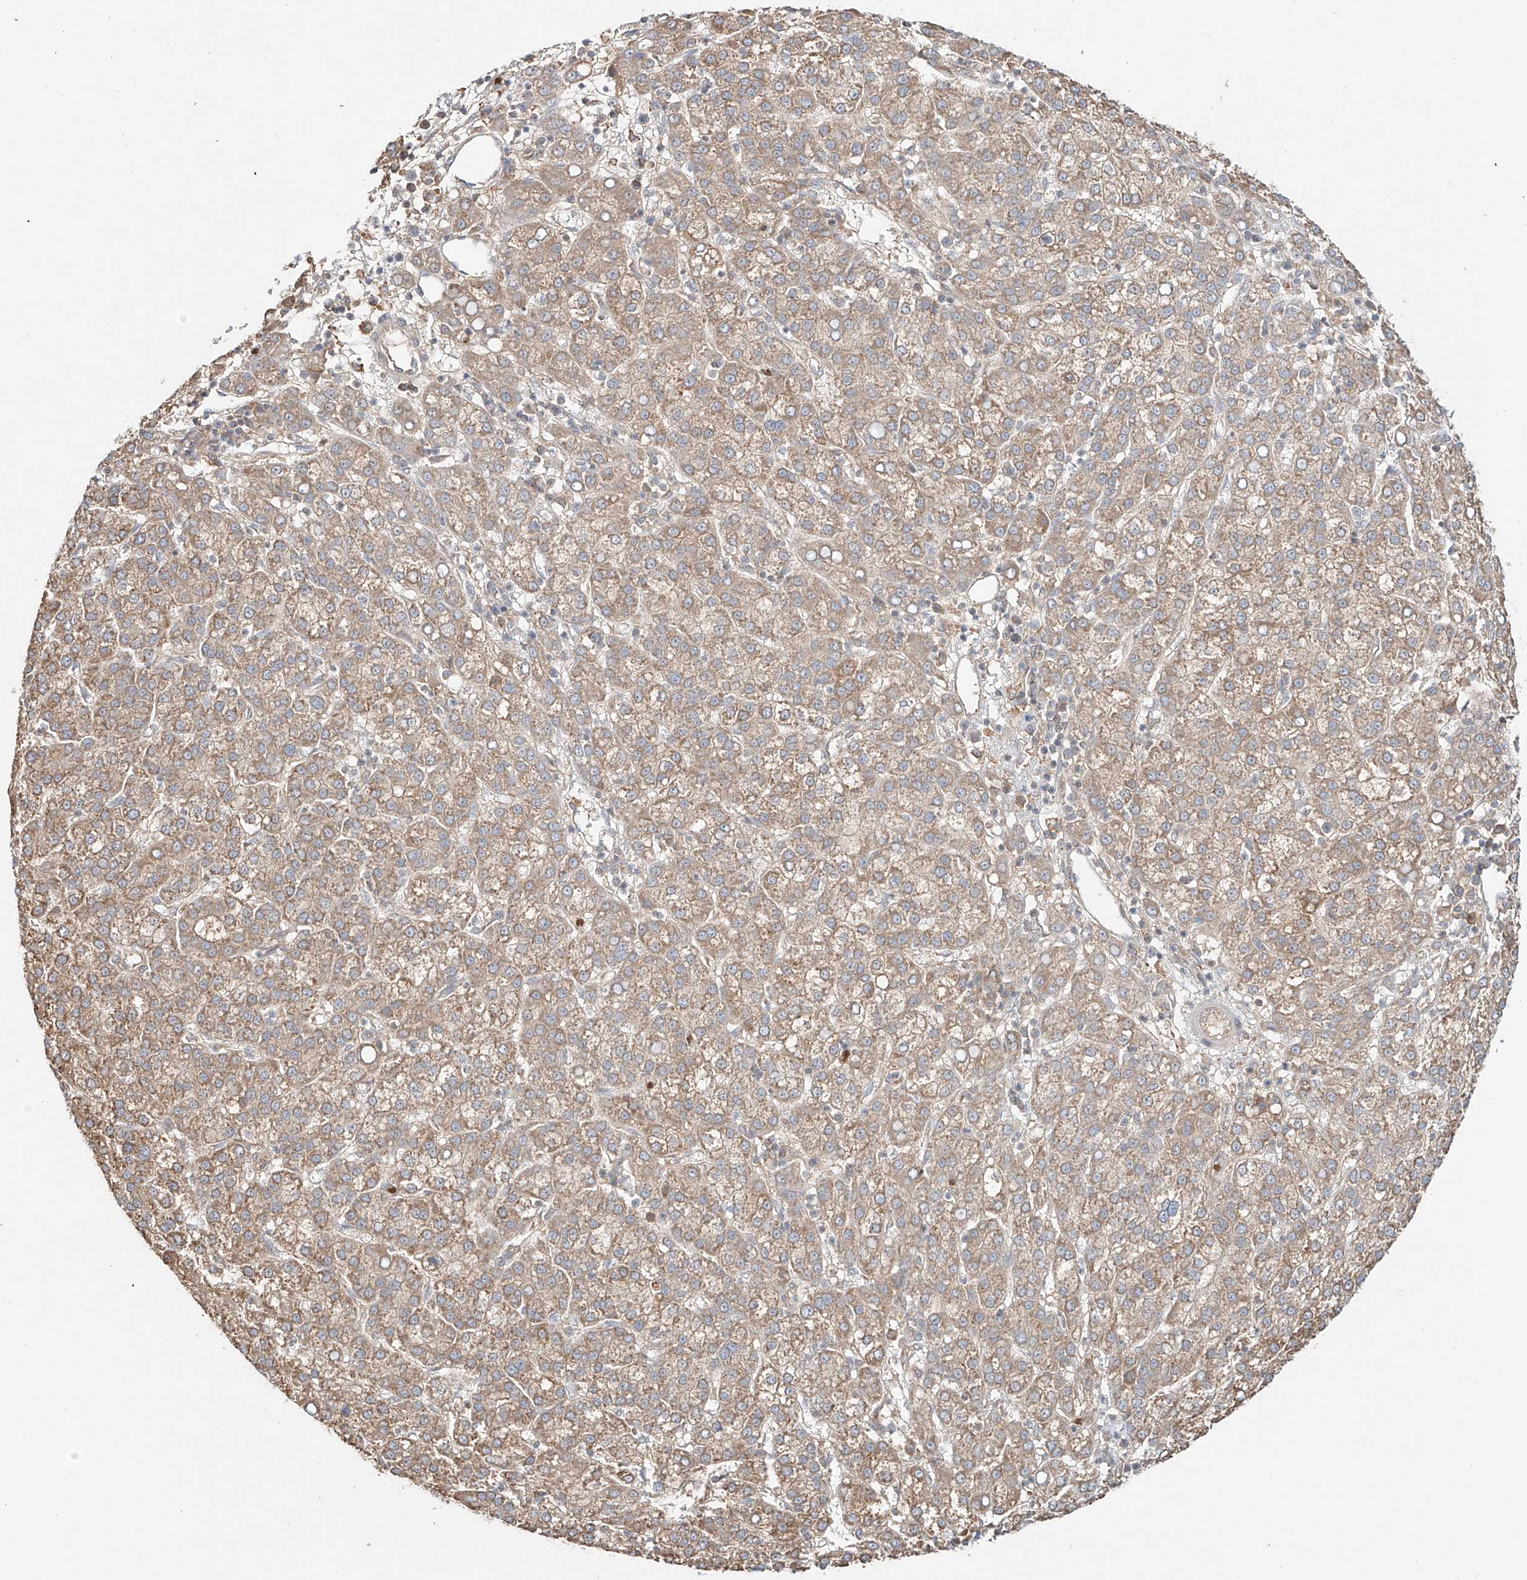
{"staining": {"intensity": "moderate", "quantity": ">75%", "location": "cytoplasmic/membranous"}, "tissue": "liver cancer", "cell_type": "Tumor cells", "image_type": "cancer", "snomed": [{"axis": "morphology", "description": "Carcinoma, Hepatocellular, NOS"}, {"axis": "topography", "description": "Liver"}], "caption": "Immunohistochemical staining of hepatocellular carcinoma (liver) demonstrates moderate cytoplasmic/membranous protein positivity in about >75% of tumor cells.", "gene": "ERO1A", "patient": {"sex": "female", "age": 58}}